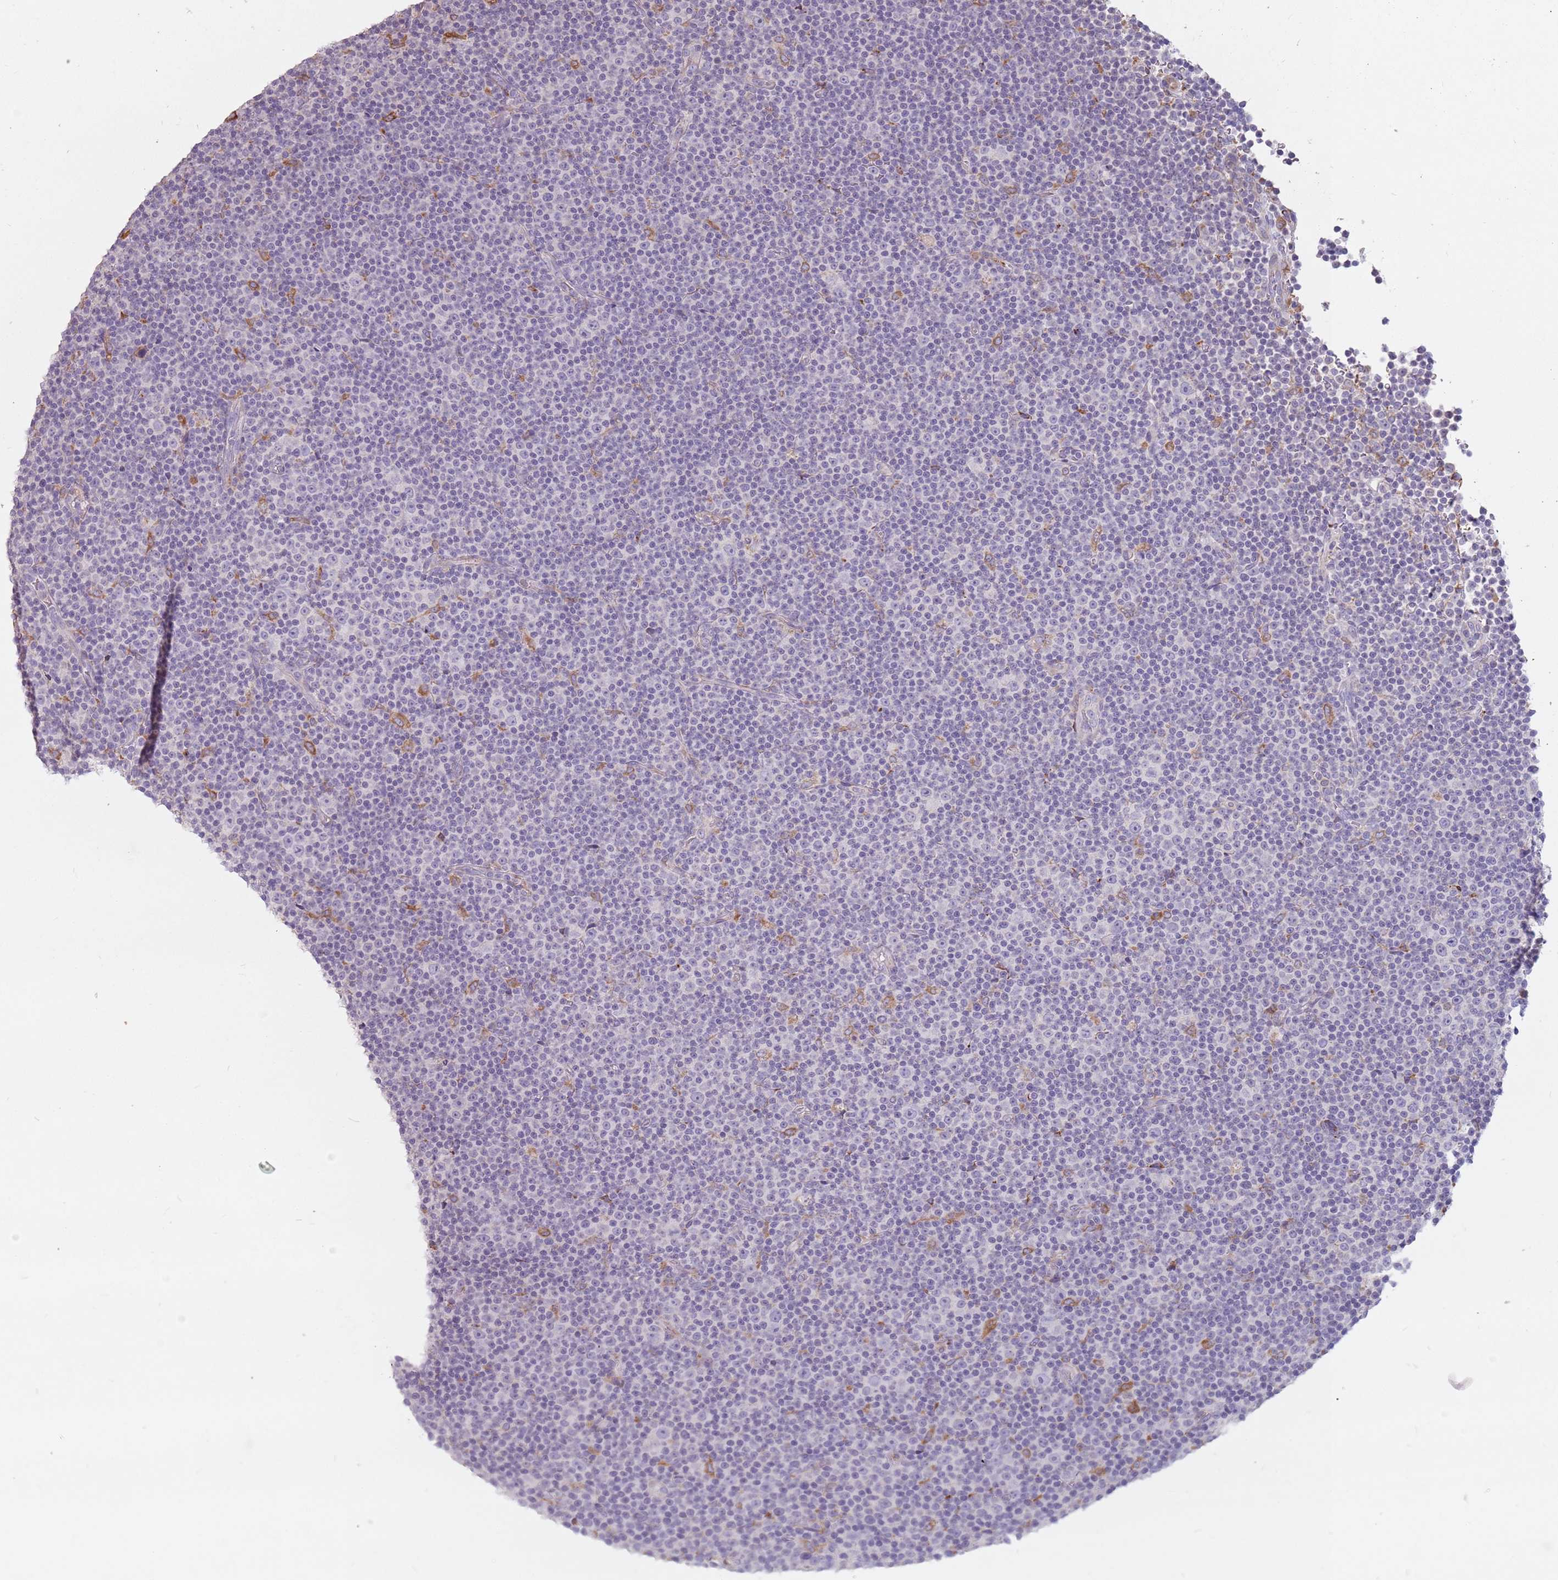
{"staining": {"intensity": "negative", "quantity": "none", "location": "none"}, "tissue": "lymphoma", "cell_type": "Tumor cells", "image_type": "cancer", "snomed": [{"axis": "morphology", "description": "Malignant lymphoma, non-Hodgkin's type, Low grade"}, {"axis": "topography", "description": "Lymph node"}], "caption": "IHC micrograph of neoplastic tissue: malignant lymphoma, non-Hodgkin's type (low-grade) stained with DAB displays no significant protein staining in tumor cells.", "gene": "RPS9", "patient": {"sex": "female", "age": 67}}